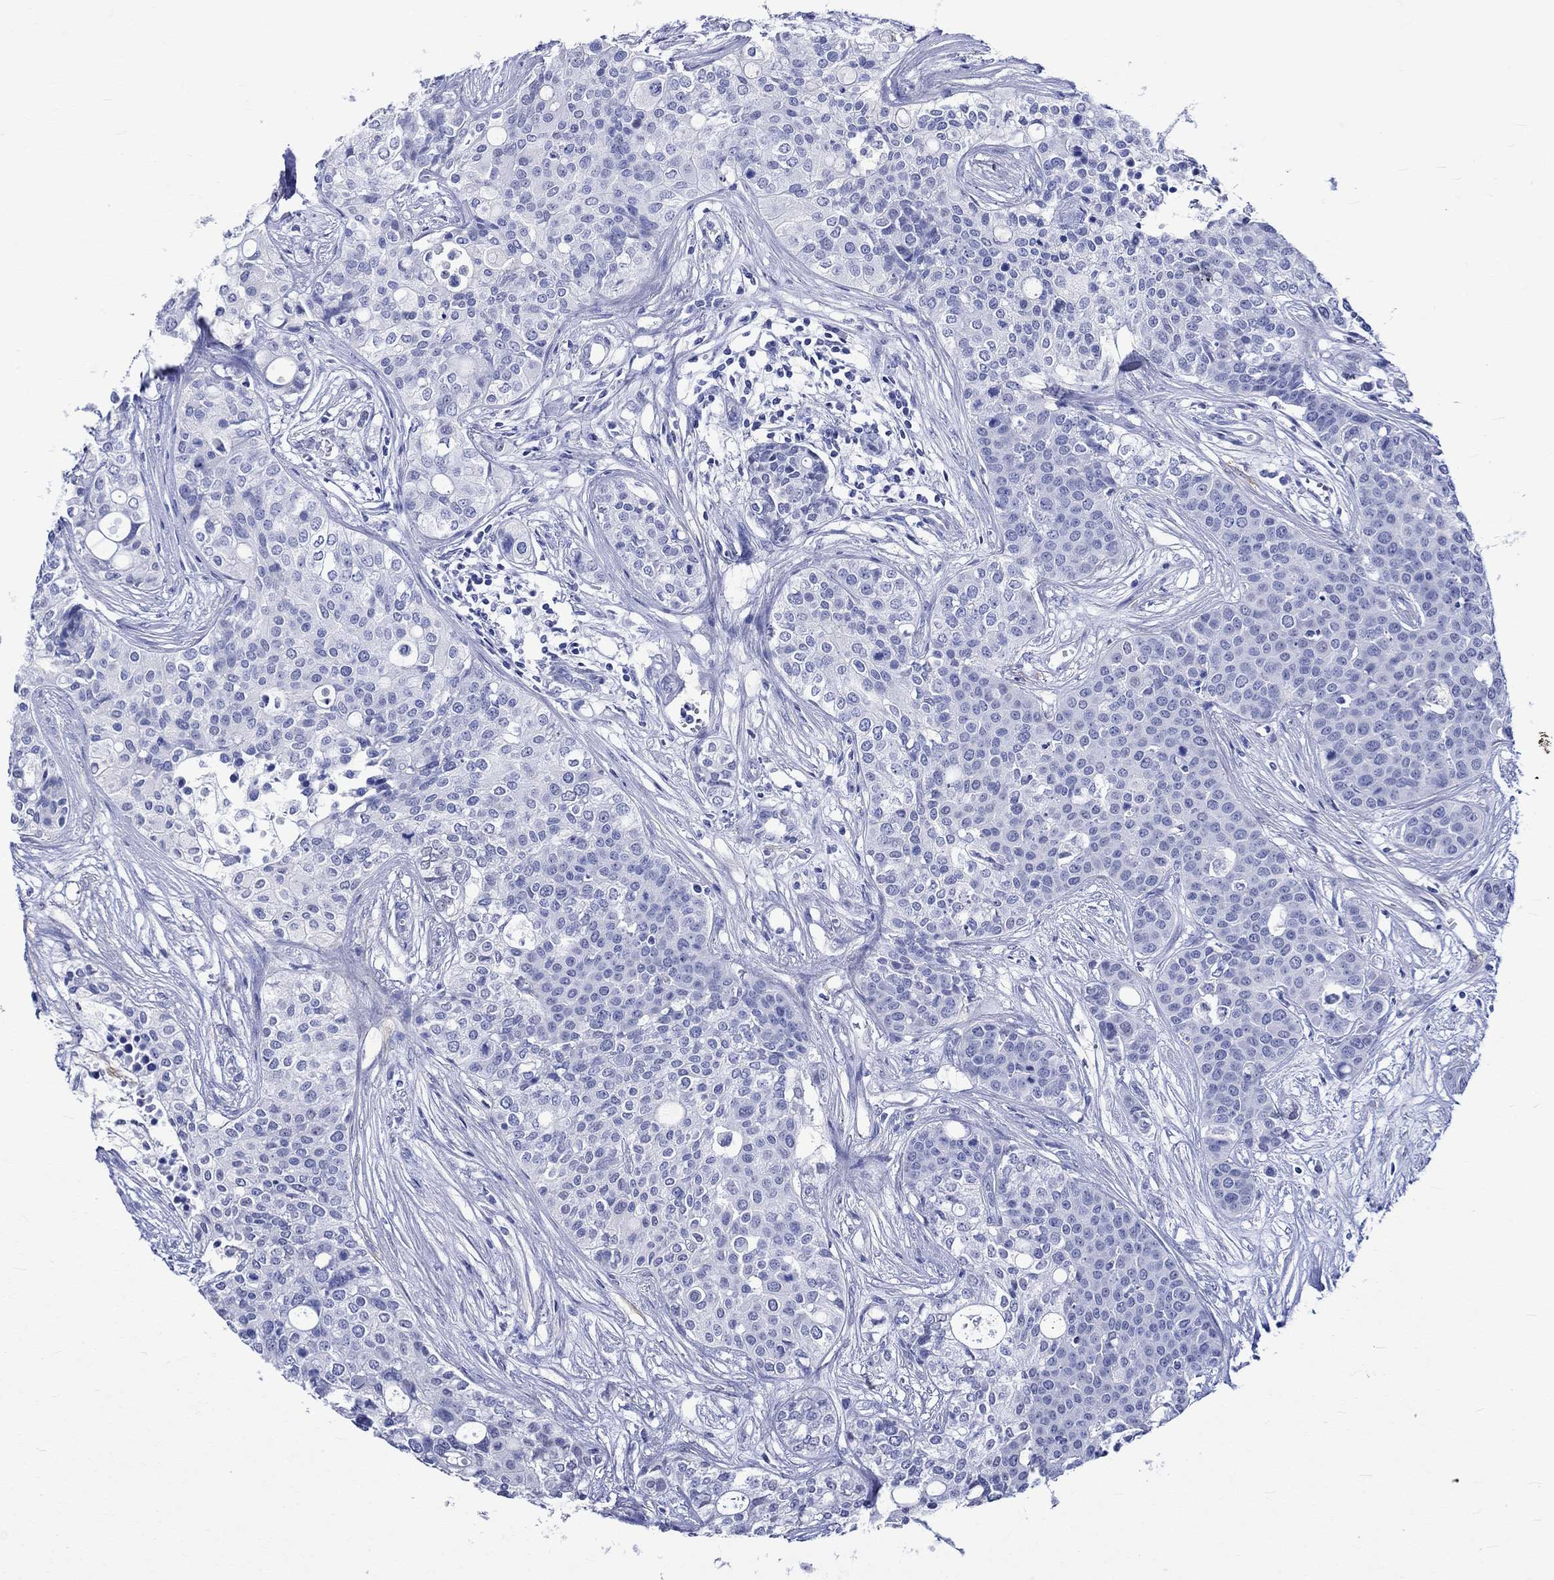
{"staining": {"intensity": "negative", "quantity": "none", "location": "none"}, "tissue": "carcinoid", "cell_type": "Tumor cells", "image_type": "cancer", "snomed": [{"axis": "morphology", "description": "Carcinoid, malignant, NOS"}, {"axis": "topography", "description": "Colon"}], "caption": "The immunohistochemistry (IHC) image has no significant staining in tumor cells of carcinoid tissue. (DAB (3,3'-diaminobenzidine) immunohistochemistry (IHC) with hematoxylin counter stain).", "gene": "CRYAB", "patient": {"sex": "male", "age": 81}}